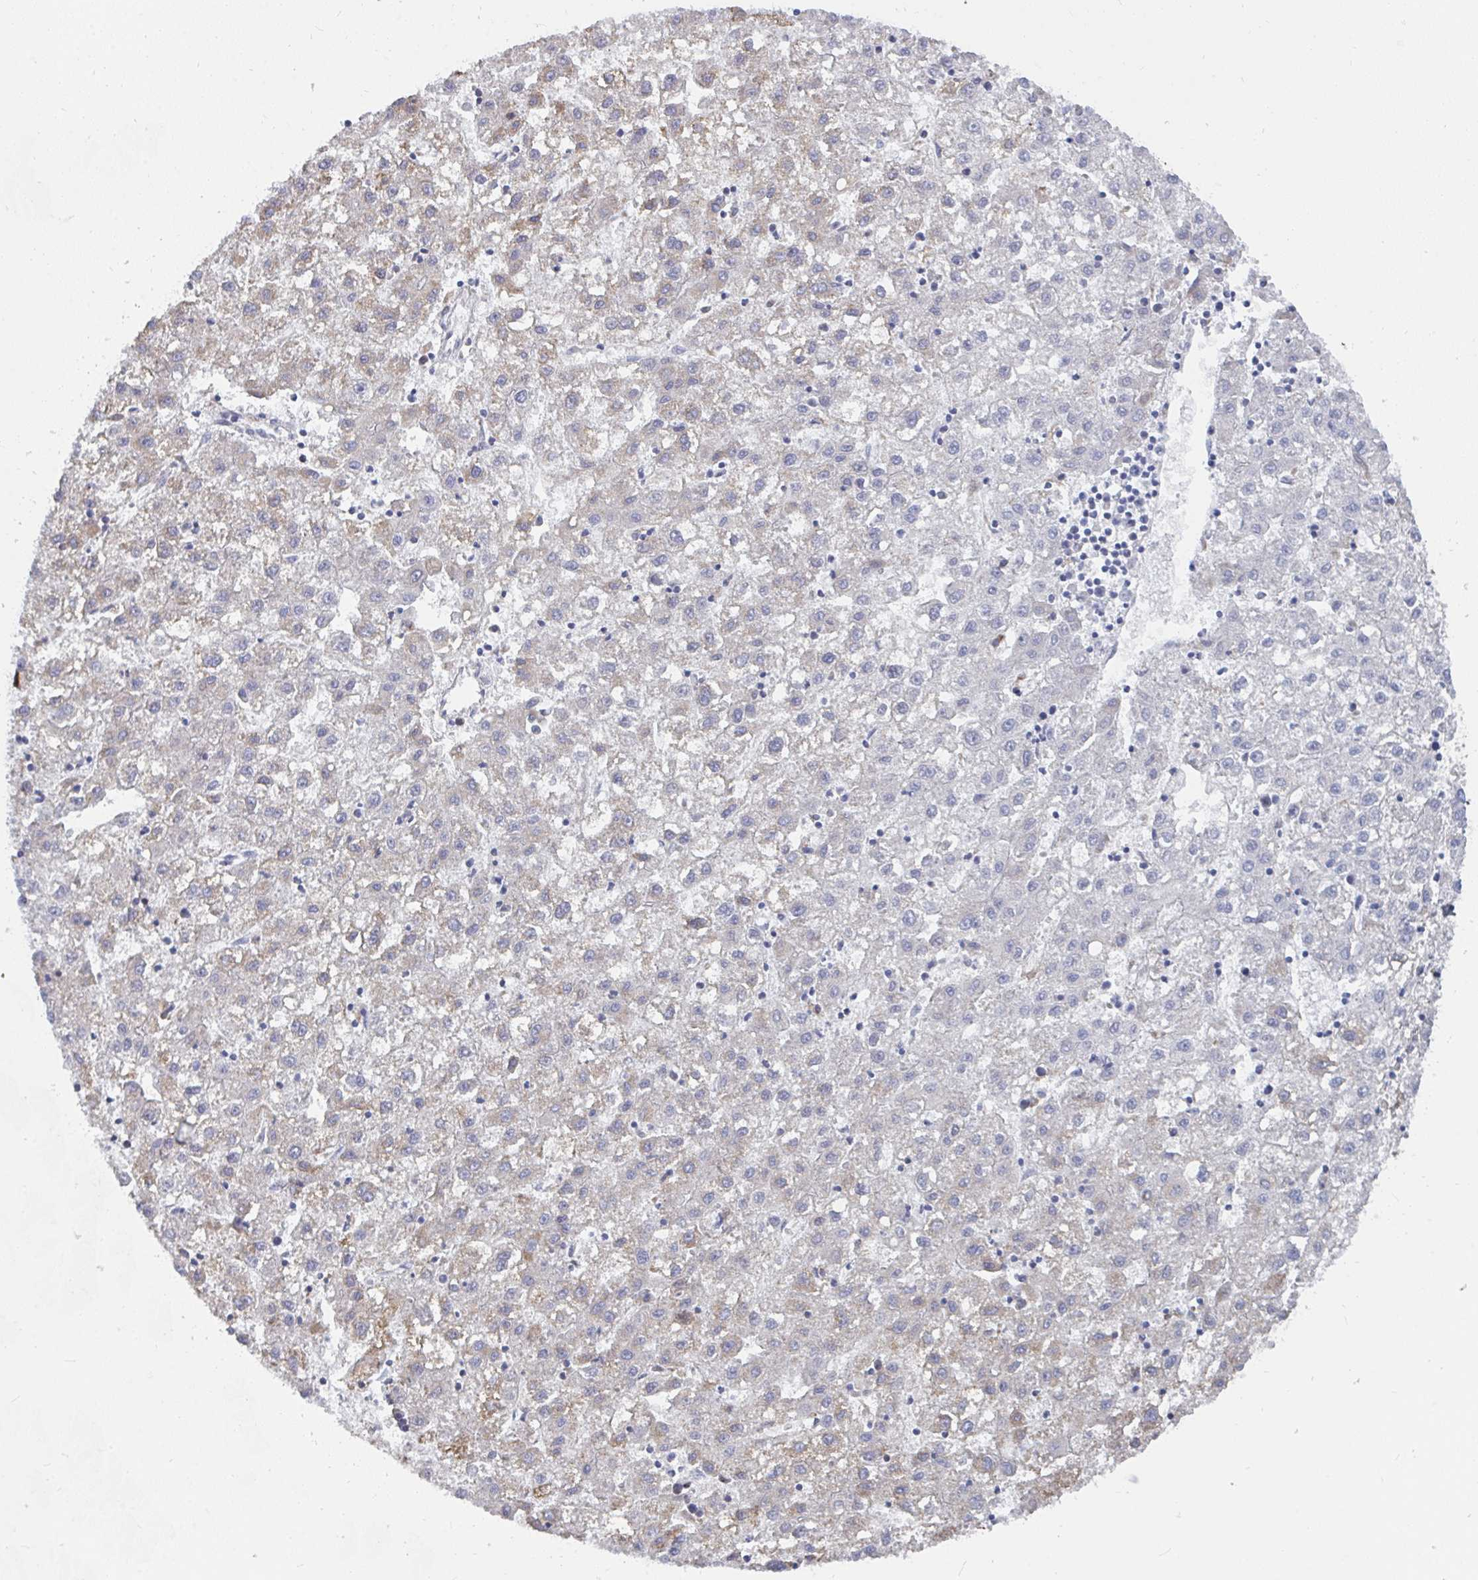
{"staining": {"intensity": "weak", "quantity": "<25%", "location": "cytoplasmic/membranous"}, "tissue": "liver cancer", "cell_type": "Tumor cells", "image_type": "cancer", "snomed": [{"axis": "morphology", "description": "Carcinoma, Hepatocellular, NOS"}, {"axis": "topography", "description": "Liver"}], "caption": "A photomicrograph of liver hepatocellular carcinoma stained for a protein reveals no brown staining in tumor cells.", "gene": "ELAVL1", "patient": {"sex": "male", "age": 72}}